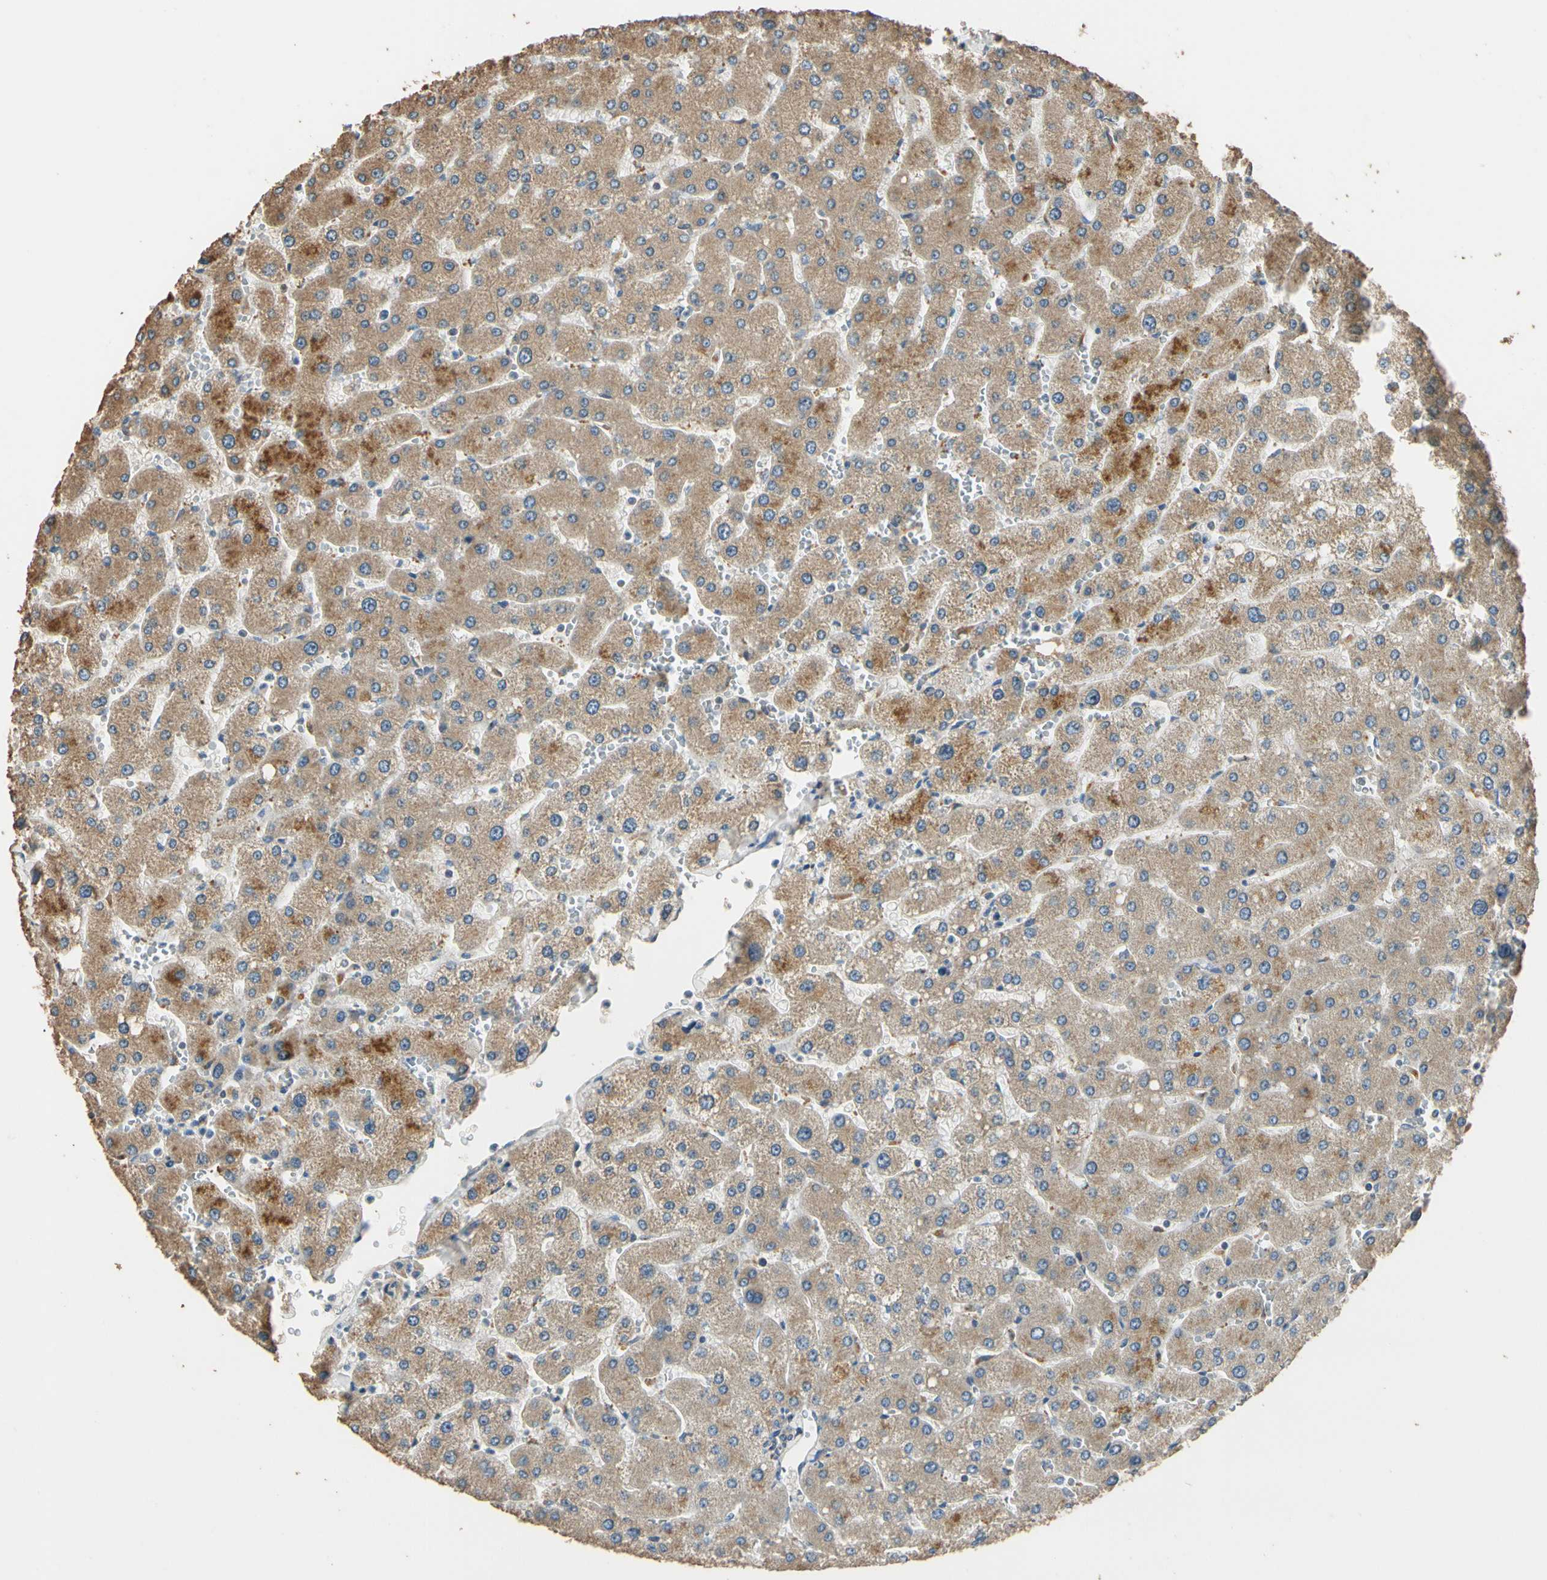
{"staining": {"intensity": "weak", "quantity": ">75%", "location": "cytoplasmic/membranous"}, "tissue": "liver", "cell_type": "Cholangiocytes", "image_type": "normal", "snomed": [{"axis": "morphology", "description": "Normal tissue, NOS"}, {"axis": "topography", "description": "Liver"}], "caption": "This is a photomicrograph of IHC staining of benign liver, which shows weak expression in the cytoplasmic/membranous of cholangiocytes.", "gene": "STX18", "patient": {"sex": "male", "age": 55}}